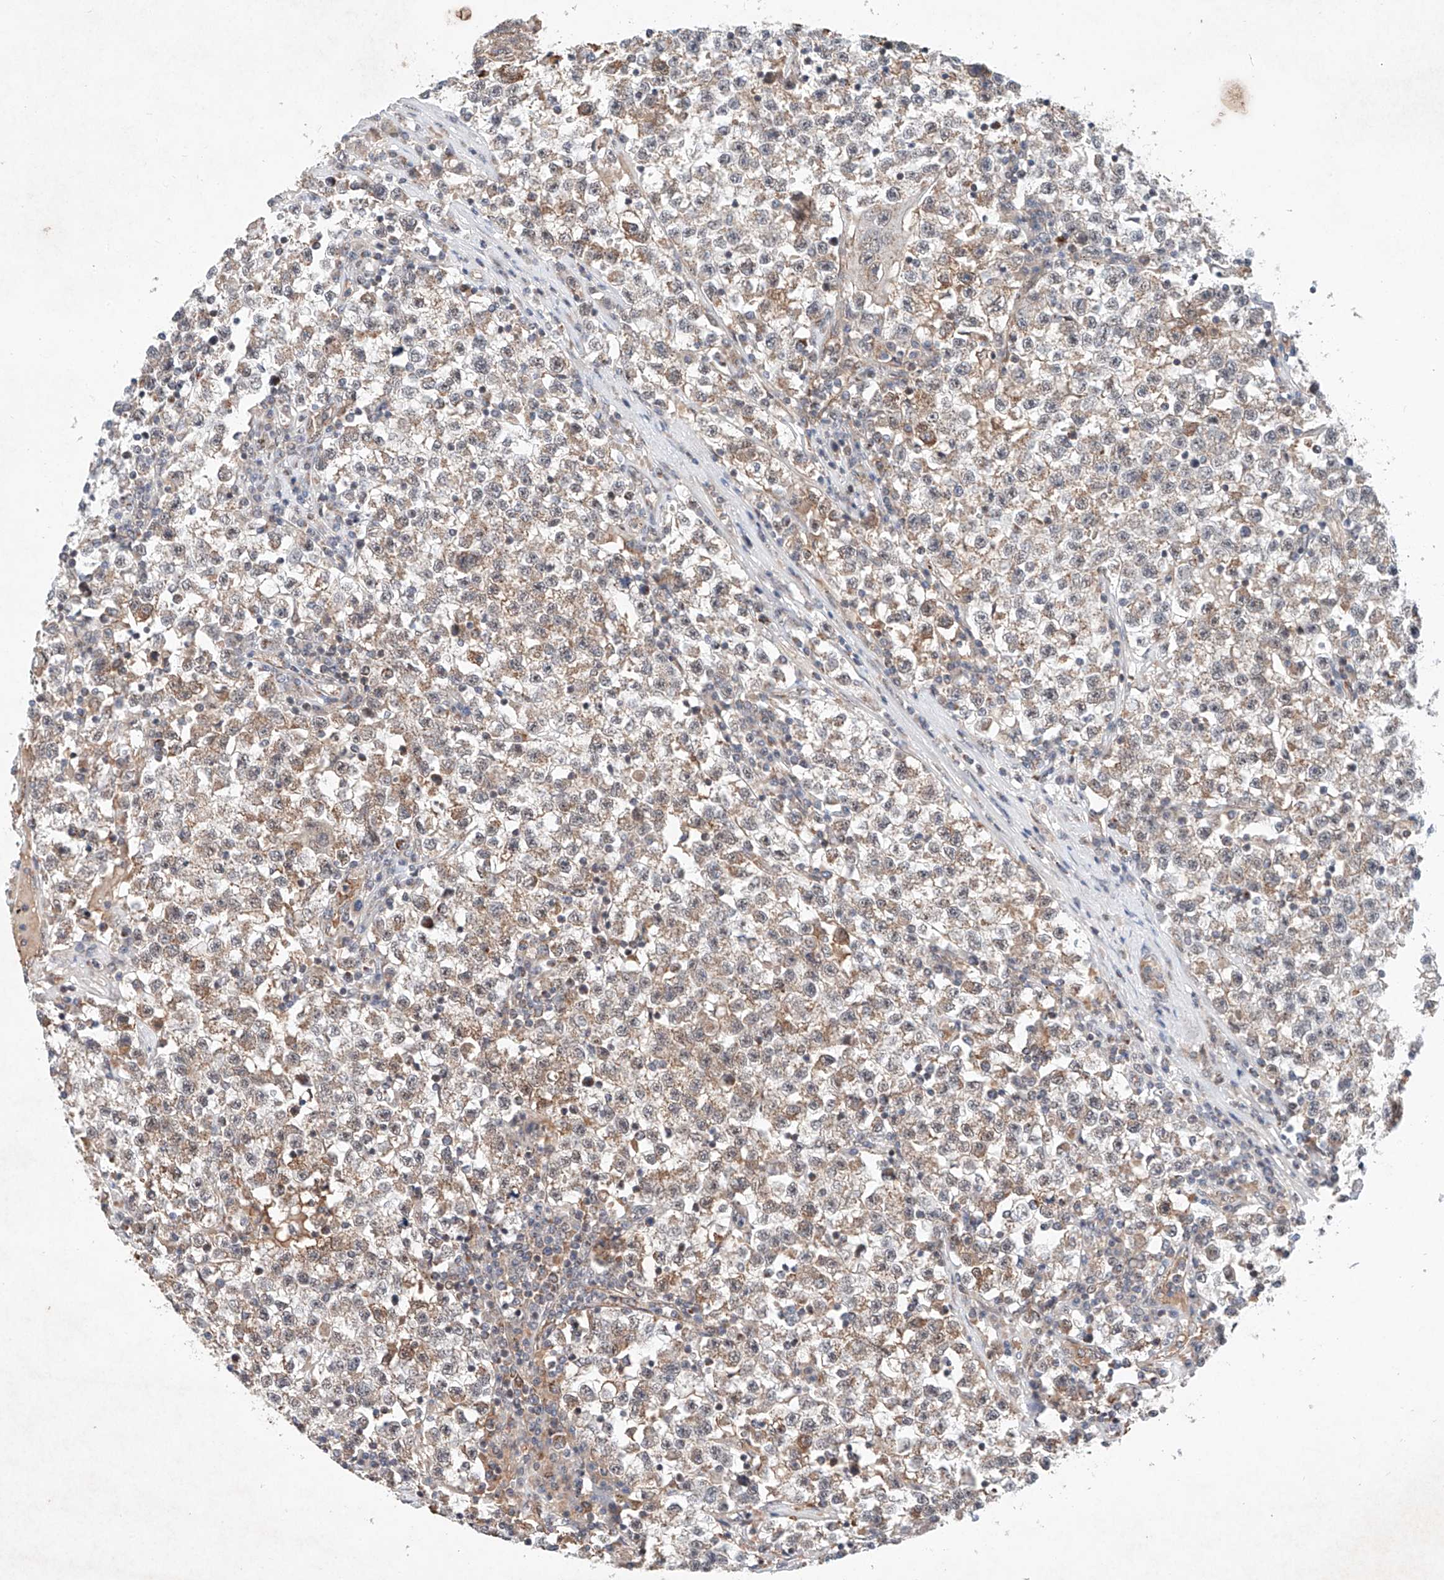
{"staining": {"intensity": "weak", "quantity": ">75%", "location": "cytoplasmic/membranous"}, "tissue": "testis cancer", "cell_type": "Tumor cells", "image_type": "cancer", "snomed": [{"axis": "morphology", "description": "Seminoma, NOS"}, {"axis": "topography", "description": "Testis"}], "caption": "Protein staining of testis seminoma tissue displays weak cytoplasmic/membranous positivity in about >75% of tumor cells. (Stains: DAB (3,3'-diaminobenzidine) in brown, nuclei in blue, Microscopy: brightfield microscopy at high magnification).", "gene": "FASTK", "patient": {"sex": "male", "age": 22}}